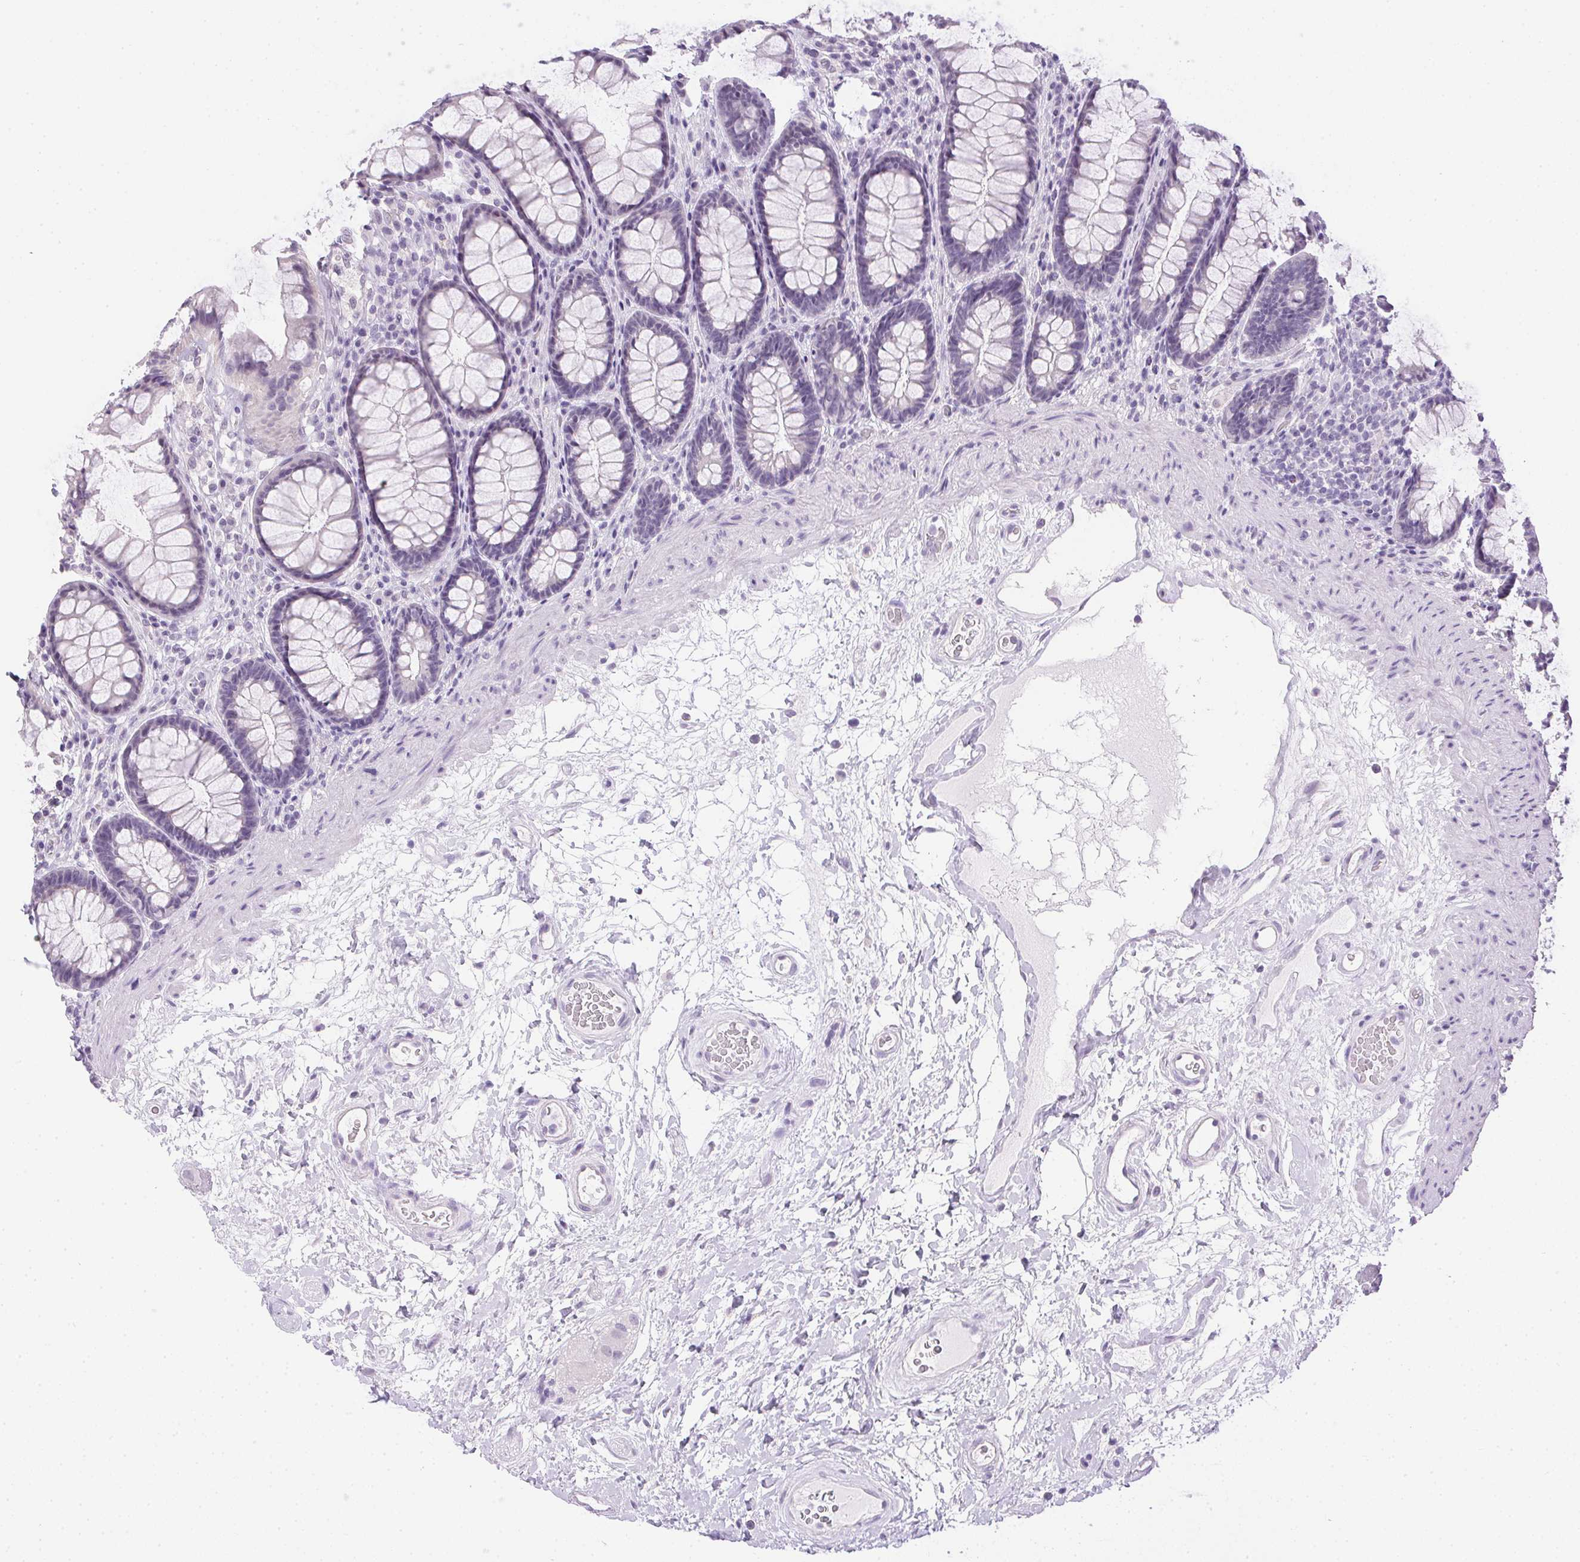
{"staining": {"intensity": "negative", "quantity": "none", "location": "none"}, "tissue": "rectum", "cell_type": "Glandular cells", "image_type": "normal", "snomed": [{"axis": "morphology", "description": "Normal tissue, NOS"}, {"axis": "topography", "description": "Rectum"}], "caption": "High magnification brightfield microscopy of unremarkable rectum stained with DAB (3,3'-diaminobenzidine) (brown) and counterstained with hematoxylin (blue): glandular cells show no significant expression.", "gene": "PRL", "patient": {"sex": "male", "age": 72}}